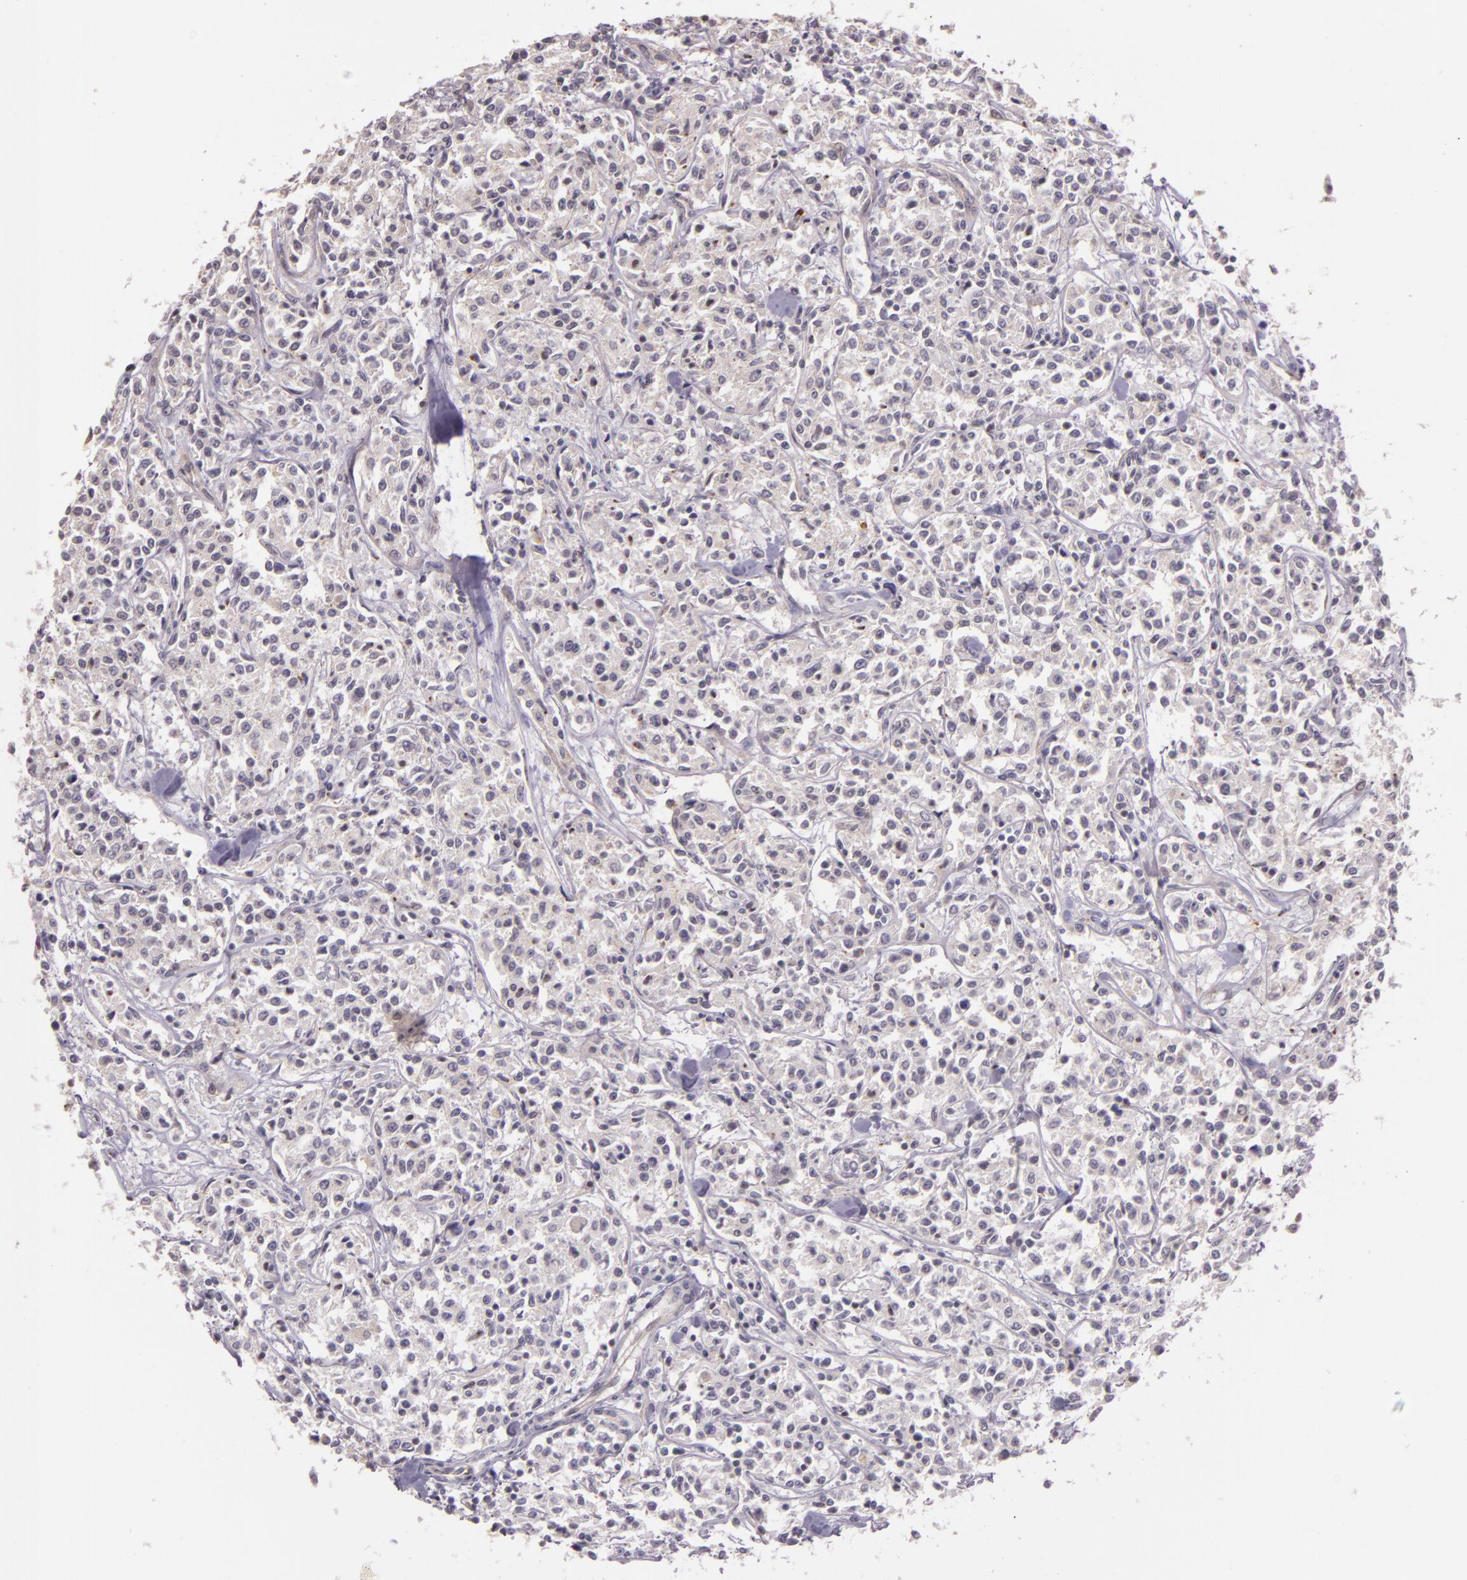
{"staining": {"intensity": "negative", "quantity": "none", "location": "none"}, "tissue": "lymphoma", "cell_type": "Tumor cells", "image_type": "cancer", "snomed": [{"axis": "morphology", "description": "Malignant lymphoma, non-Hodgkin's type, Low grade"}, {"axis": "topography", "description": "Small intestine"}], "caption": "High power microscopy image of an immunohistochemistry micrograph of lymphoma, revealing no significant staining in tumor cells.", "gene": "ARMH4", "patient": {"sex": "female", "age": 59}}